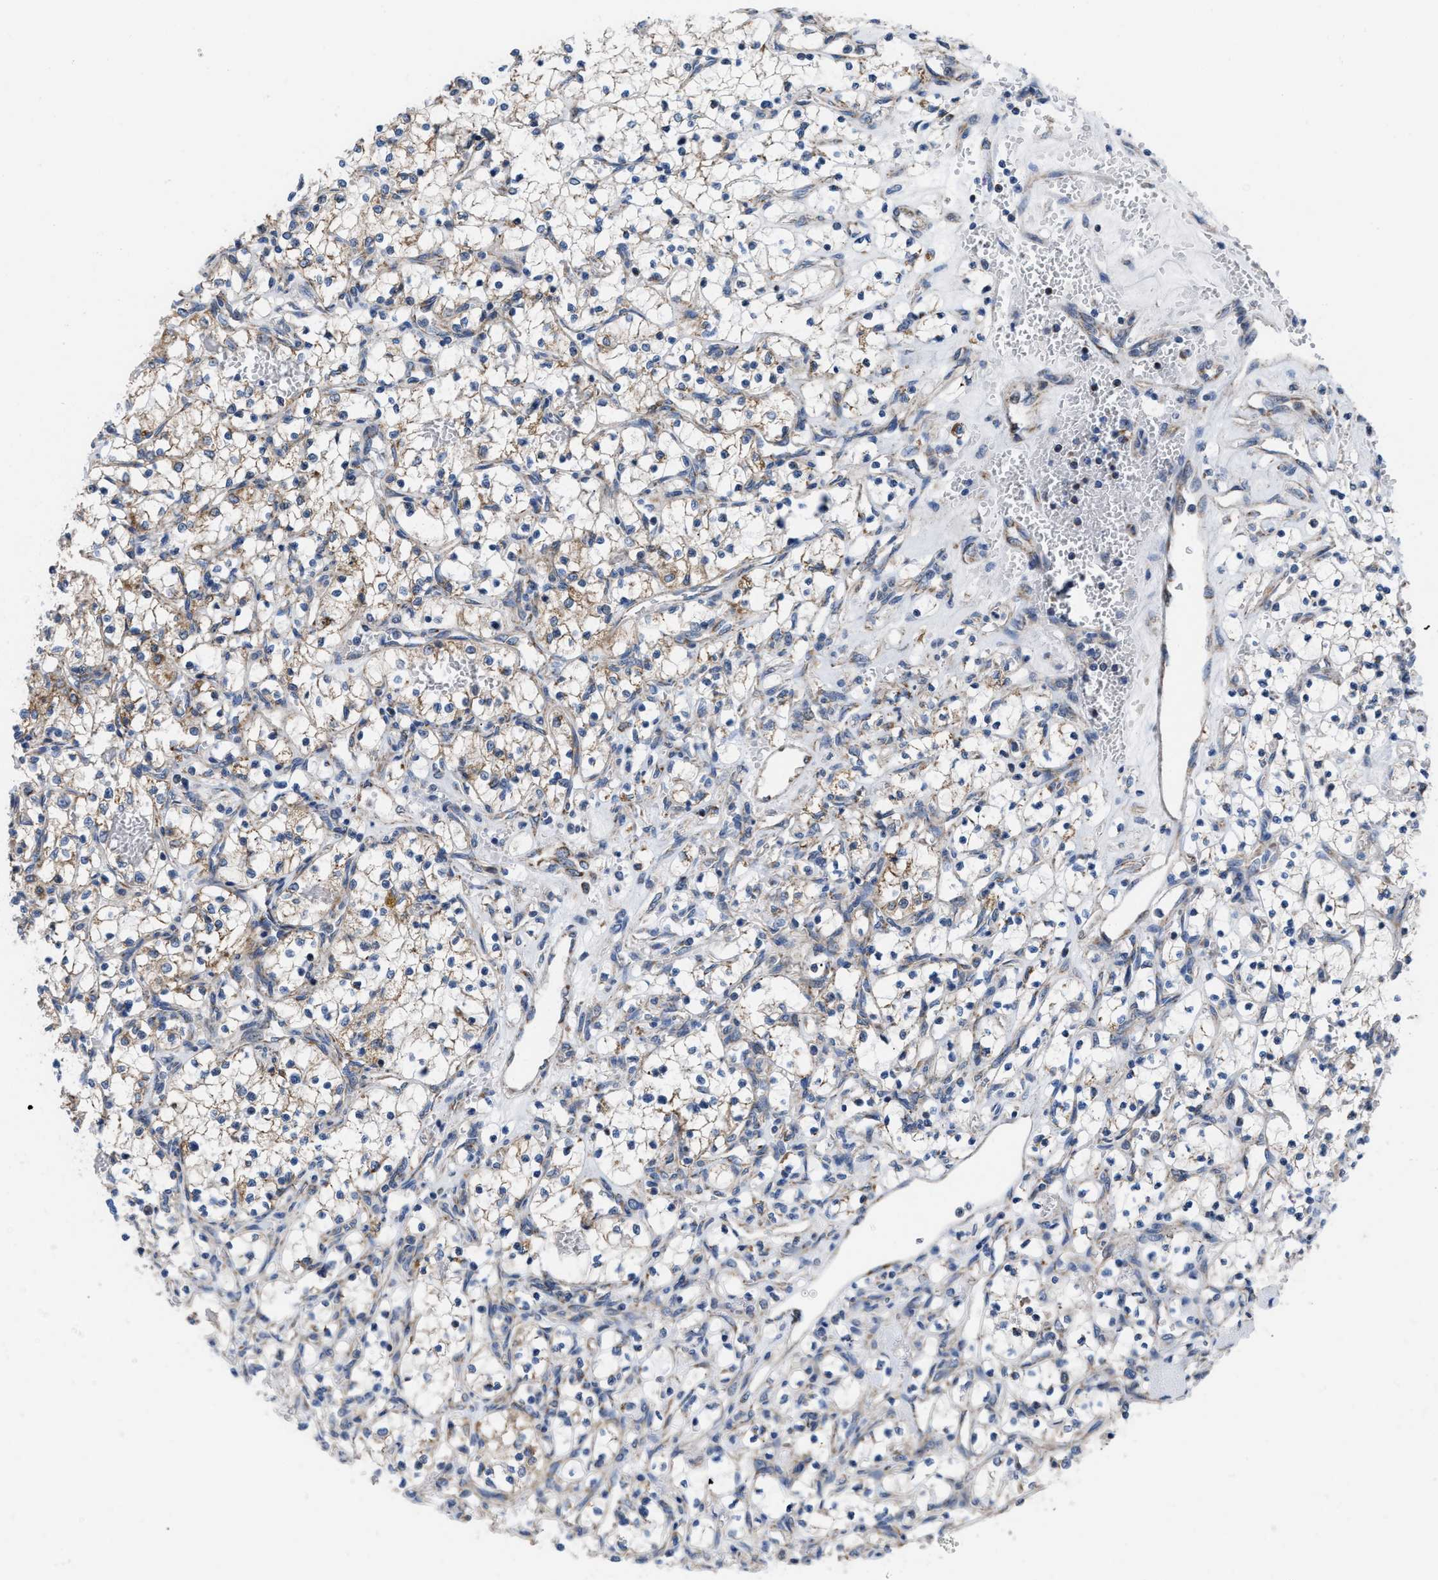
{"staining": {"intensity": "weak", "quantity": "<25%", "location": "cytoplasmic/membranous"}, "tissue": "renal cancer", "cell_type": "Tumor cells", "image_type": "cancer", "snomed": [{"axis": "morphology", "description": "Adenocarcinoma, NOS"}, {"axis": "topography", "description": "Kidney"}], "caption": "The histopathology image displays no staining of tumor cells in renal cancer (adenocarcinoma).", "gene": "AKAP1", "patient": {"sex": "female", "age": 69}}